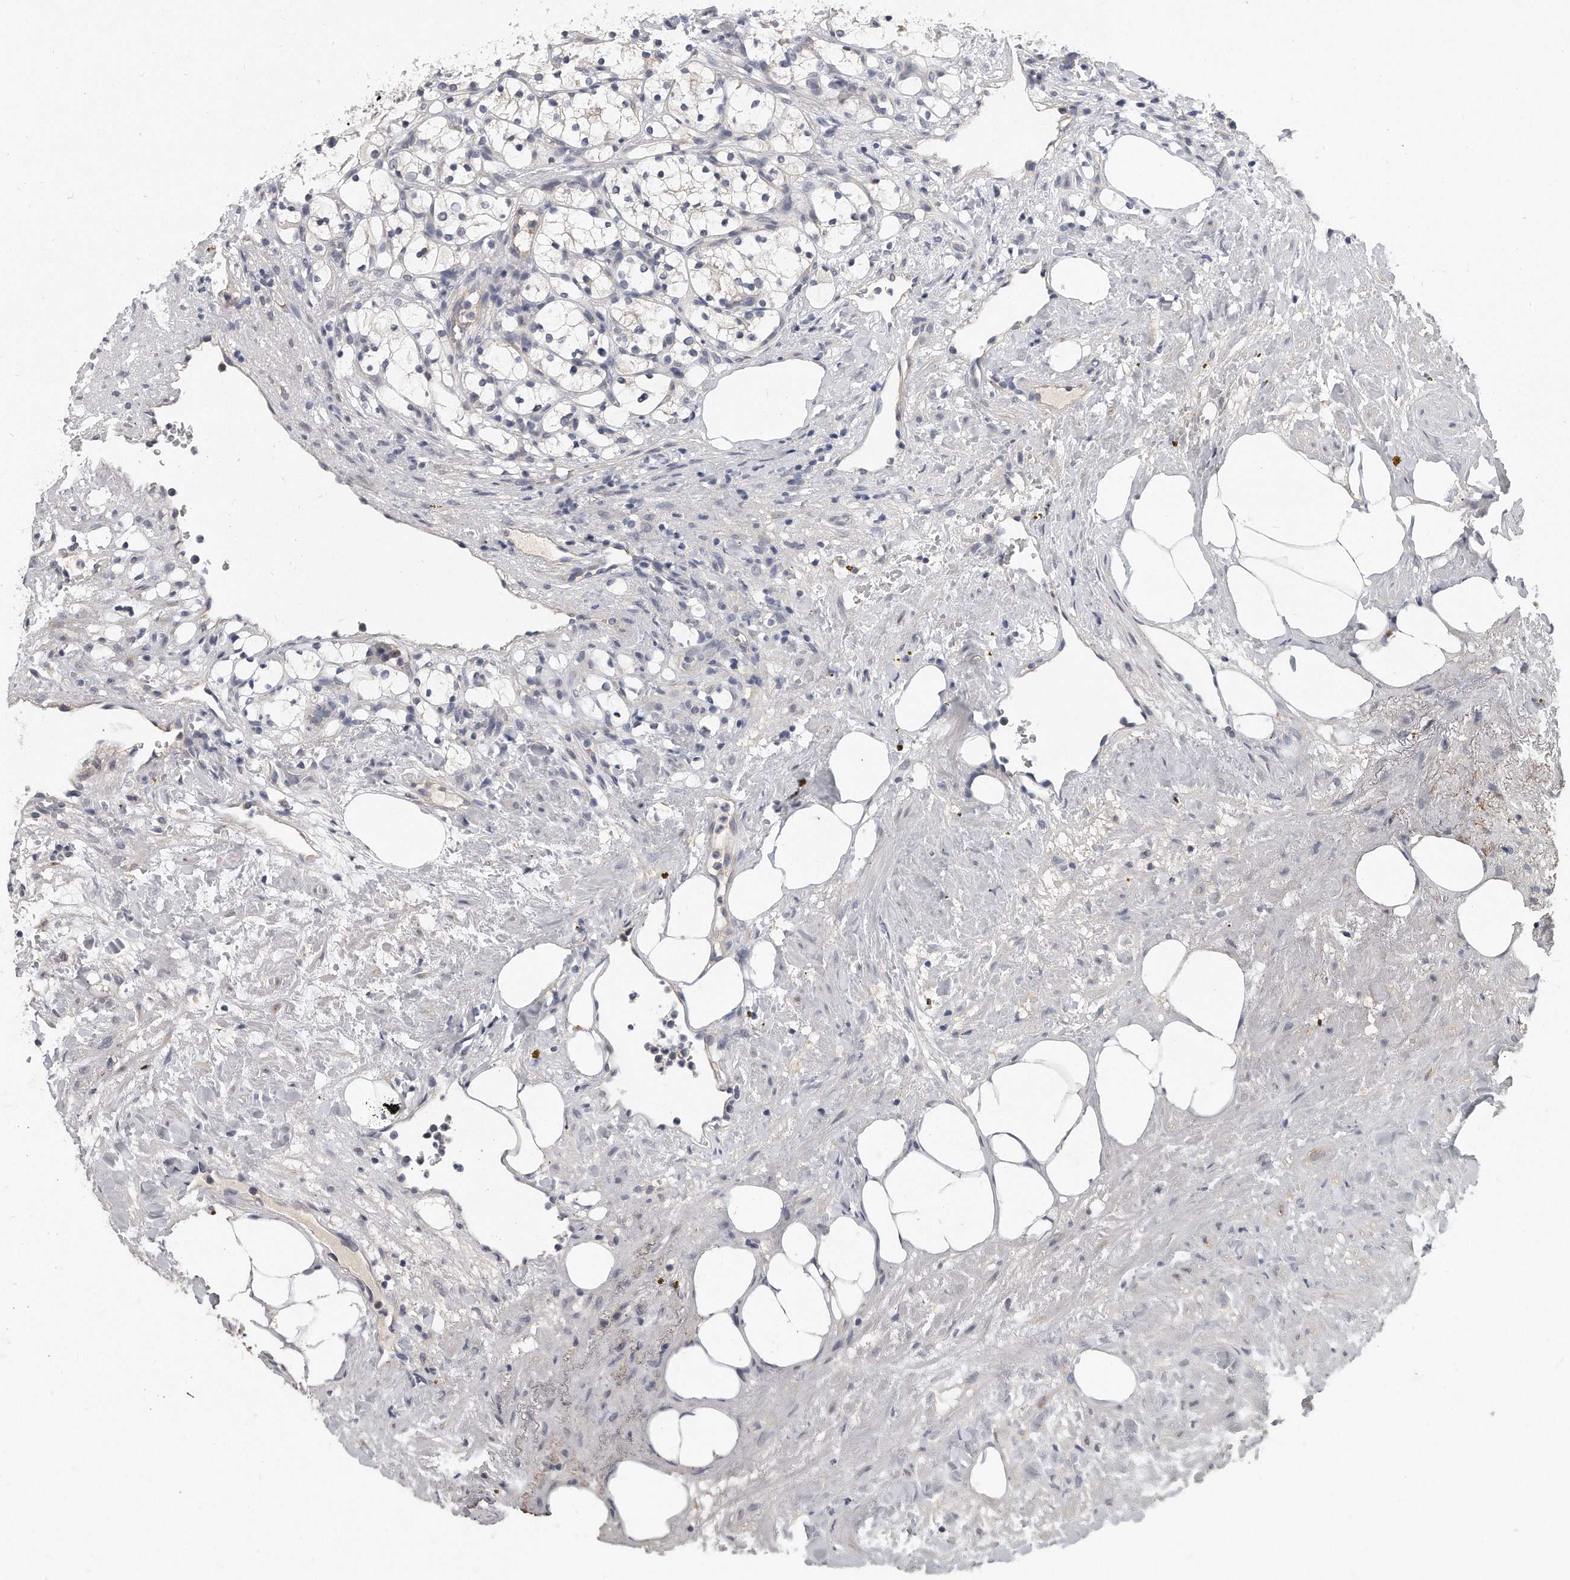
{"staining": {"intensity": "negative", "quantity": "none", "location": "none"}, "tissue": "renal cancer", "cell_type": "Tumor cells", "image_type": "cancer", "snomed": [{"axis": "morphology", "description": "Adenocarcinoma, NOS"}, {"axis": "topography", "description": "Kidney"}], "caption": "IHC of human adenocarcinoma (renal) exhibits no staining in tumor cells.", "gene": "KLHL7", "patient": {"sex": "female", "age": 69}}